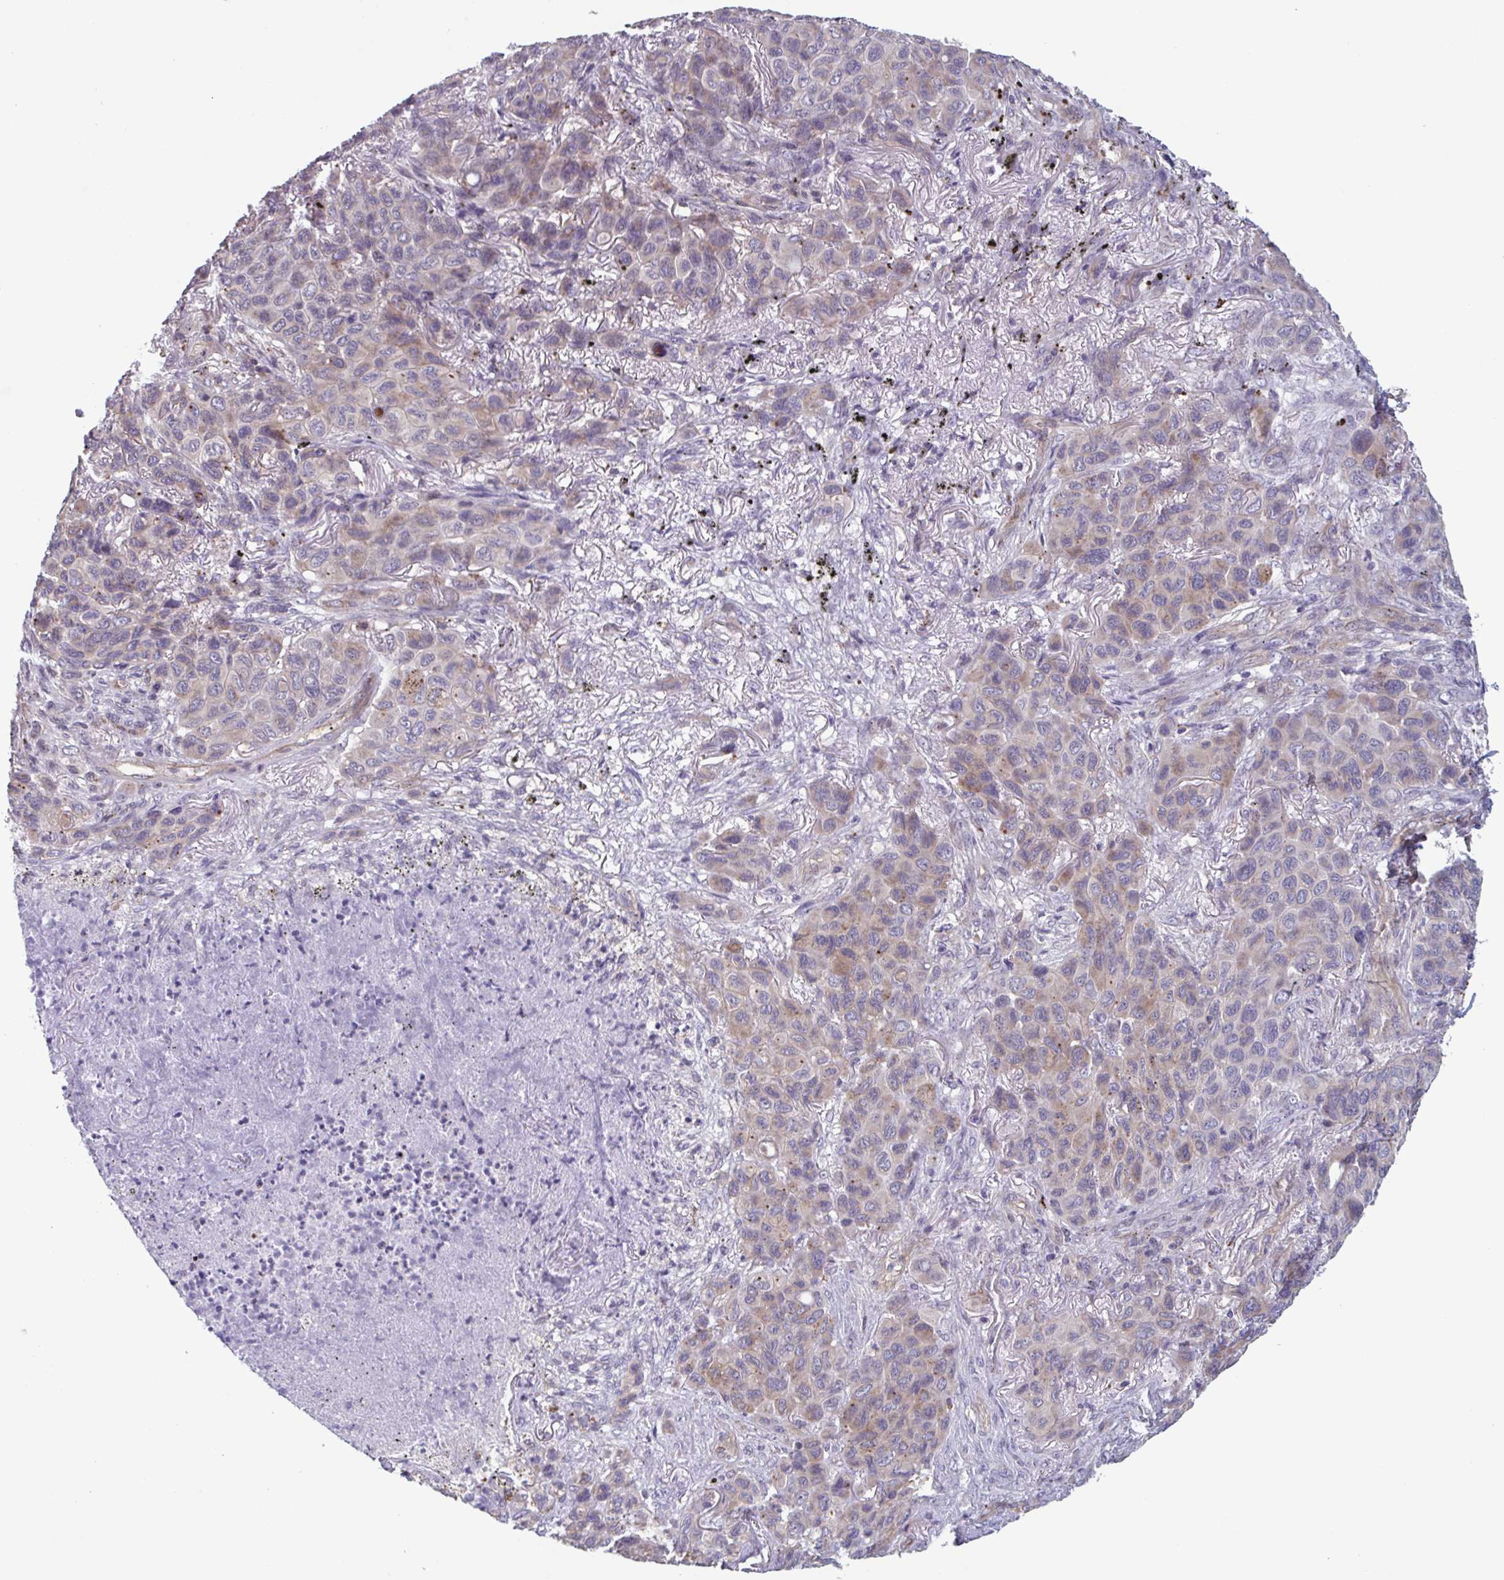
{"staining": {"intensity": "weak", "quantity": "25%-75%", "location": "cytoplasmic/membranous"}, "tissue": "melanoma", "cell_type": "Tumor cells", "image_type": "cancer", "snomed": [{"axis": "morphology", "description": "Malignant melanoma, Metastatic site"}, {"axis": "topography", "description": "Lung"}], "caption": "Immunohistochemical staining of malignant melanoma (metastatic site) shows low levels of weak cytoplasmic/membranous protein positivity in approximately 25%-75% of tumor cells. The staining was performed using DAB (3,3'-diaminobenzidine), with brown indicating positive protein expression. Nuclei are stained blue with hematoxylin.", "gene": "TNFSF10", "patient": {"sex": "male", "age": 48}}